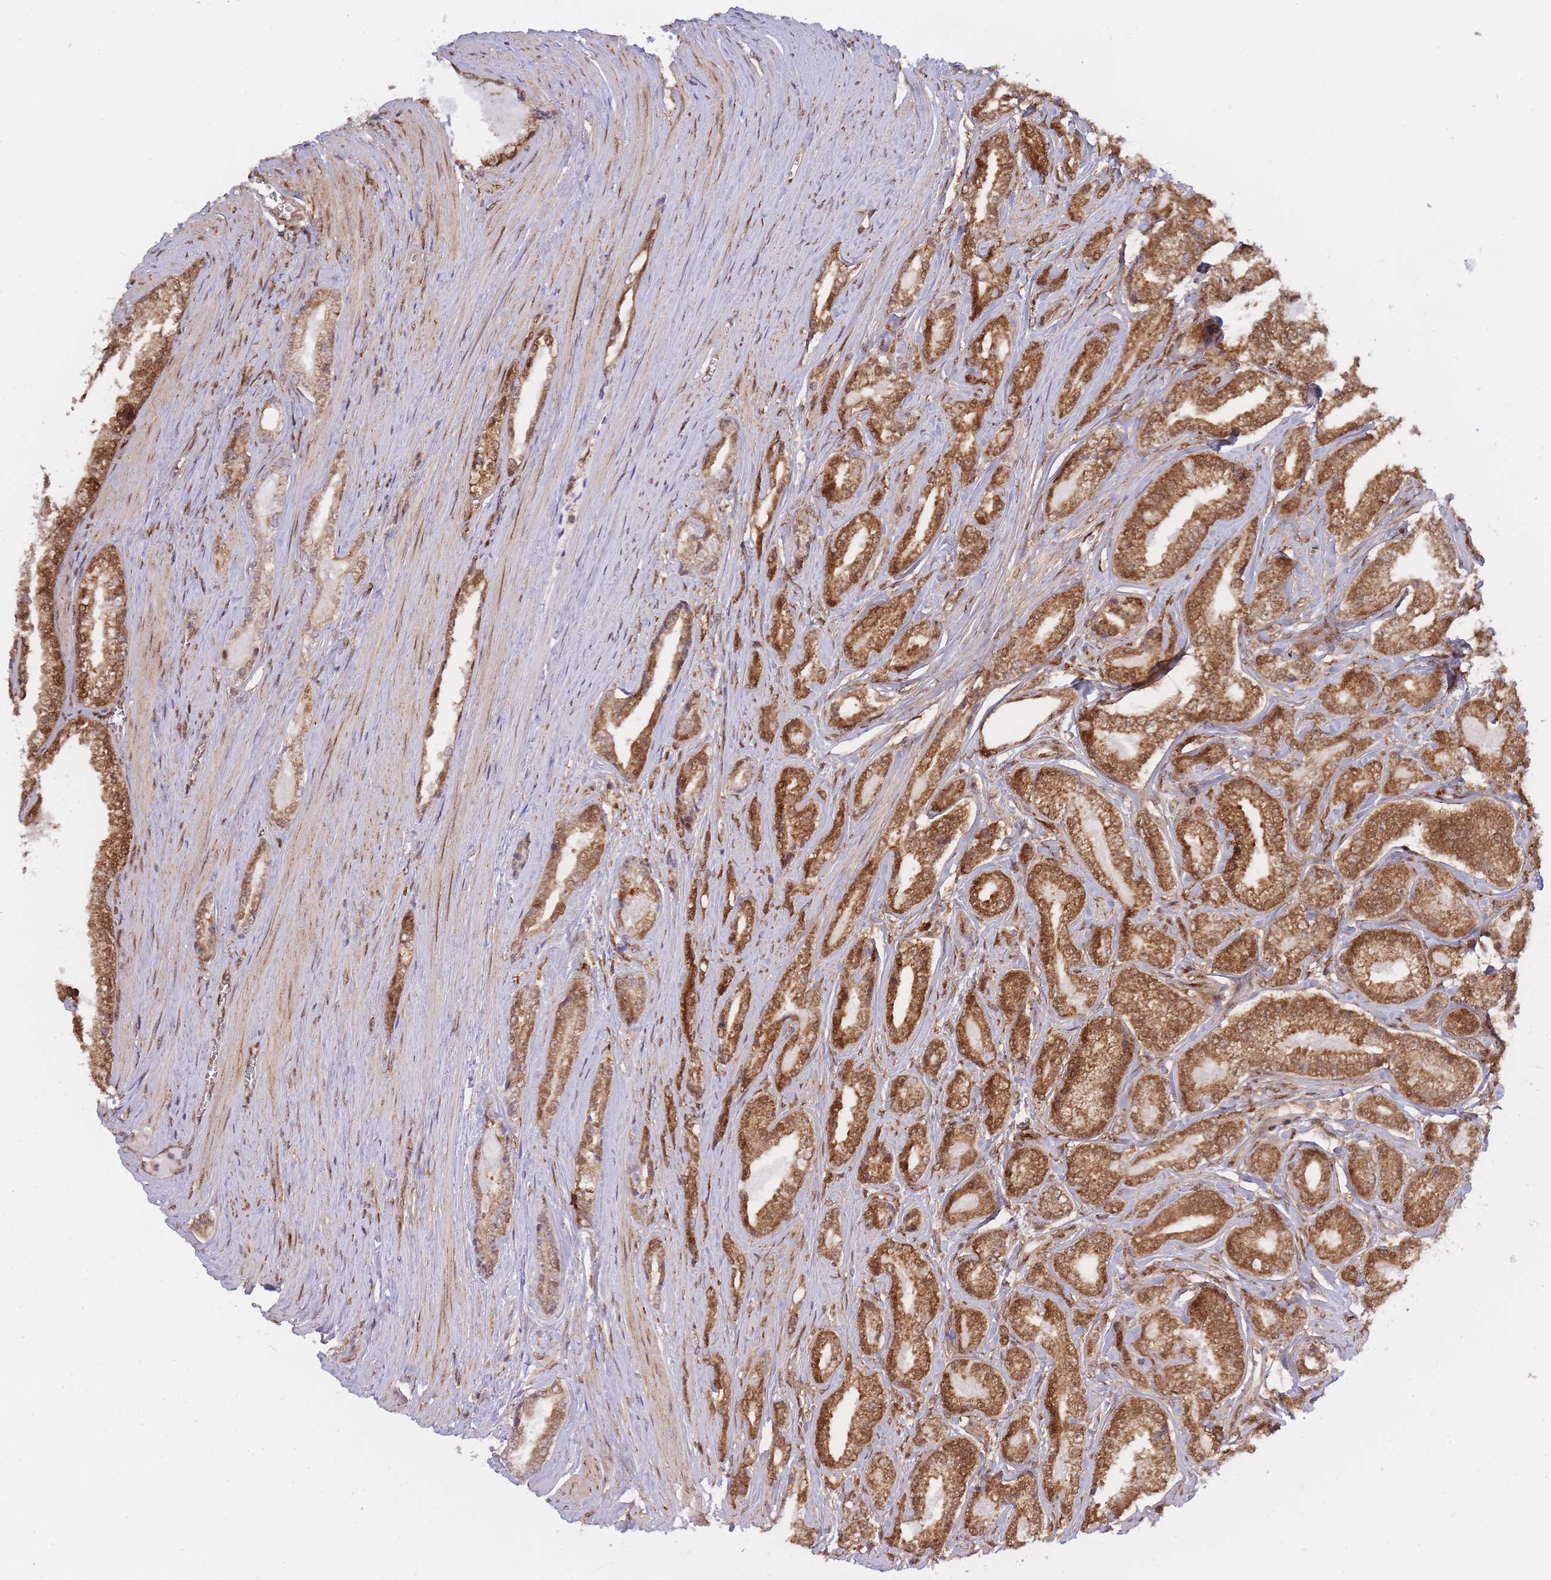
{"staining": {"intensity": "moderate", "quantity": ">75%", "location": "cytoplasmic/membranous"}, "tissue": "prostate cancer", "cell_type": "Tumor cells", "image_type": "cancer", "snomed": [{"axis": "morphology", "description": "Adenocarcinoma, NOS"}, {"axis": "topography", "description": "Prostate and seminal vesicle, NOS"}], "caption": "The immunohistochemical stain labels moderate cytoplasmic/membranous staining in tumor cells of adenocarcinoma (prostate) tissue. (Stains: DAB in brown, nuclei in blue, Microscopy: brightfield microscopy at high magnification).", "gene": "NSFL1C", "patient": {"sex": "male", "age": 76}}